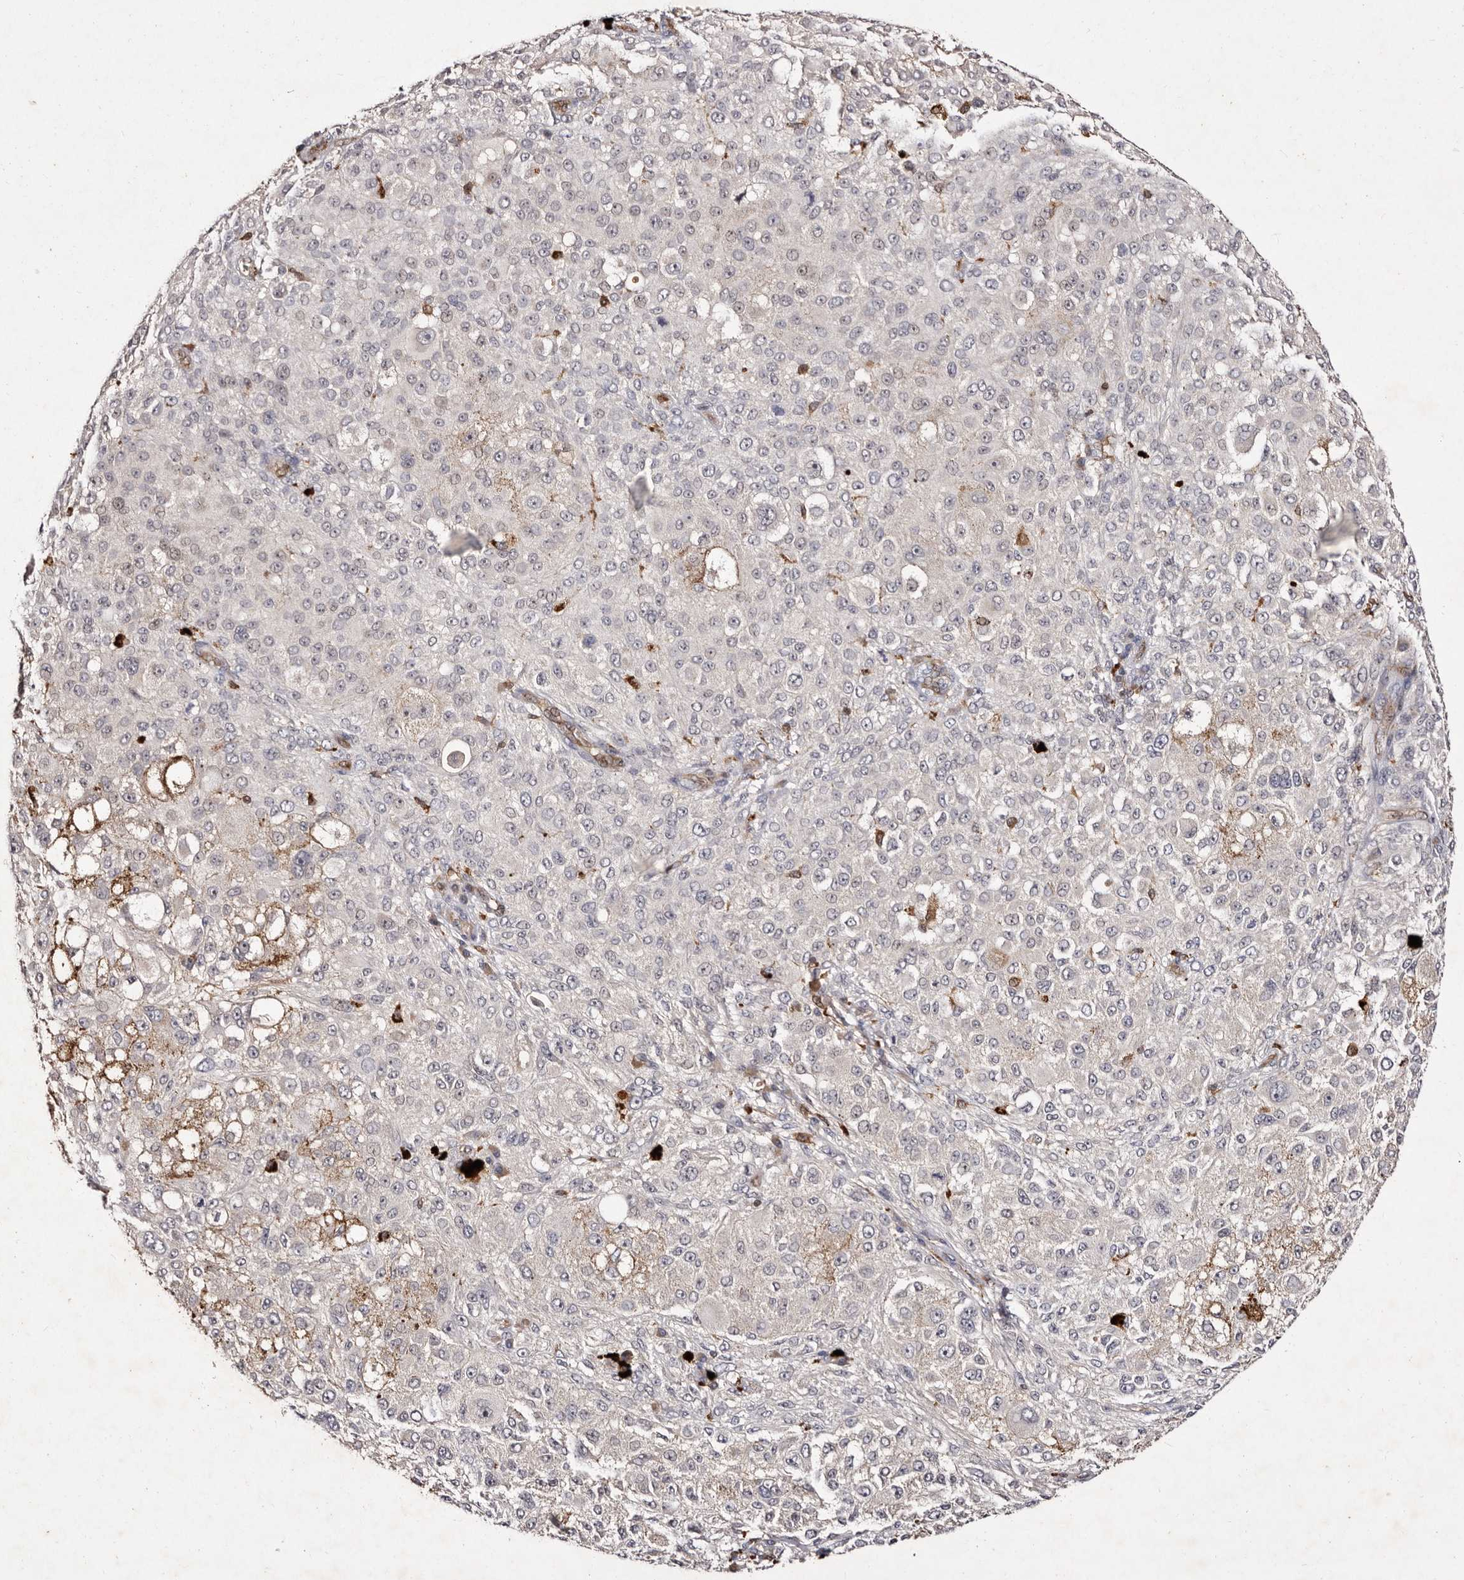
{"staining": {"intensity": "negative", "quantity": "none", "location": "none"}, "tissue": "melanoma", "cell_type": "Tumor cells", "image_type": "cancer", "snomed": [{"axis": "morphology", "description": "Necrosis, NOS"}, {"axis": "morphology", "description": "Malignant melanoma, NOS"}, {"axis": "topography", "description": "Skin"}], "caption": "Immunohistochemistry photomicrograph of neoplastic tissue: malignant melanoma stained with DAB demonstrates no significant protein positivity in tumor cells.", "gene": "GIMAP4", "patient": {"sex": "female", "age": 87}}